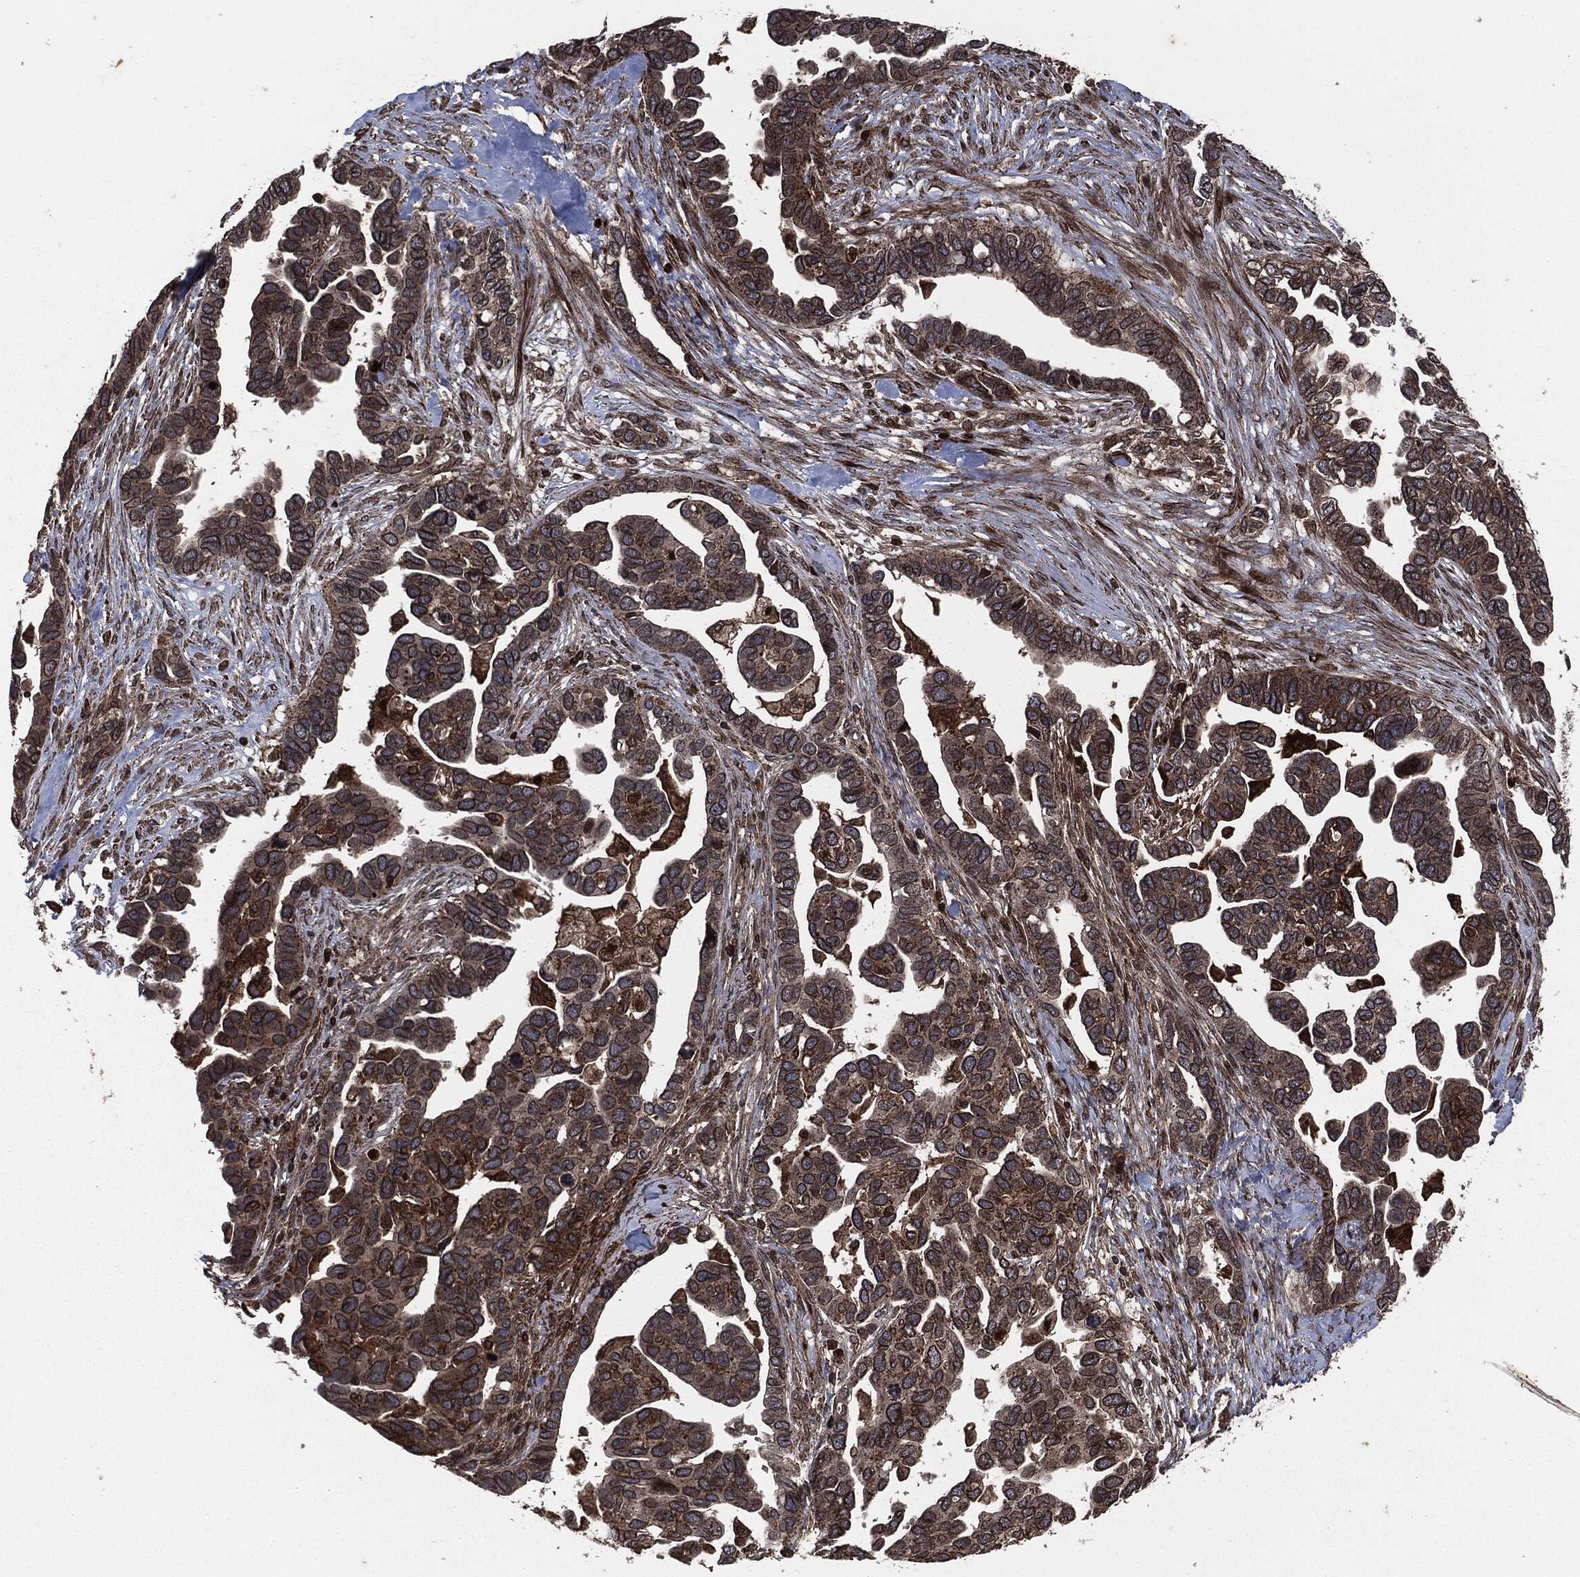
{"staining": {"intensity": "moderate", "quantity": "25%-75%", "location": "cytoplasmic/membranous"}, "tissue": "ovarian cancer", "cell_type": "Tumor cells", "image_type": "cancer", "snomed": [{"axis": "morphology", "description": "Cystadenocarcinoma, serous, NOS"}, {"axis": "topography", "description": "Ovary"}], "caption": "Immunohistochemistry (IHC) of human ovarian cancer (serous cystadenocarcinoma) shows medium levels of moderate cytoplasmic/membranous staining in approximately 25%-75% of tumor cells.", "gene": "IFIT1", "patient": {"sex": "female", "age": 54}}